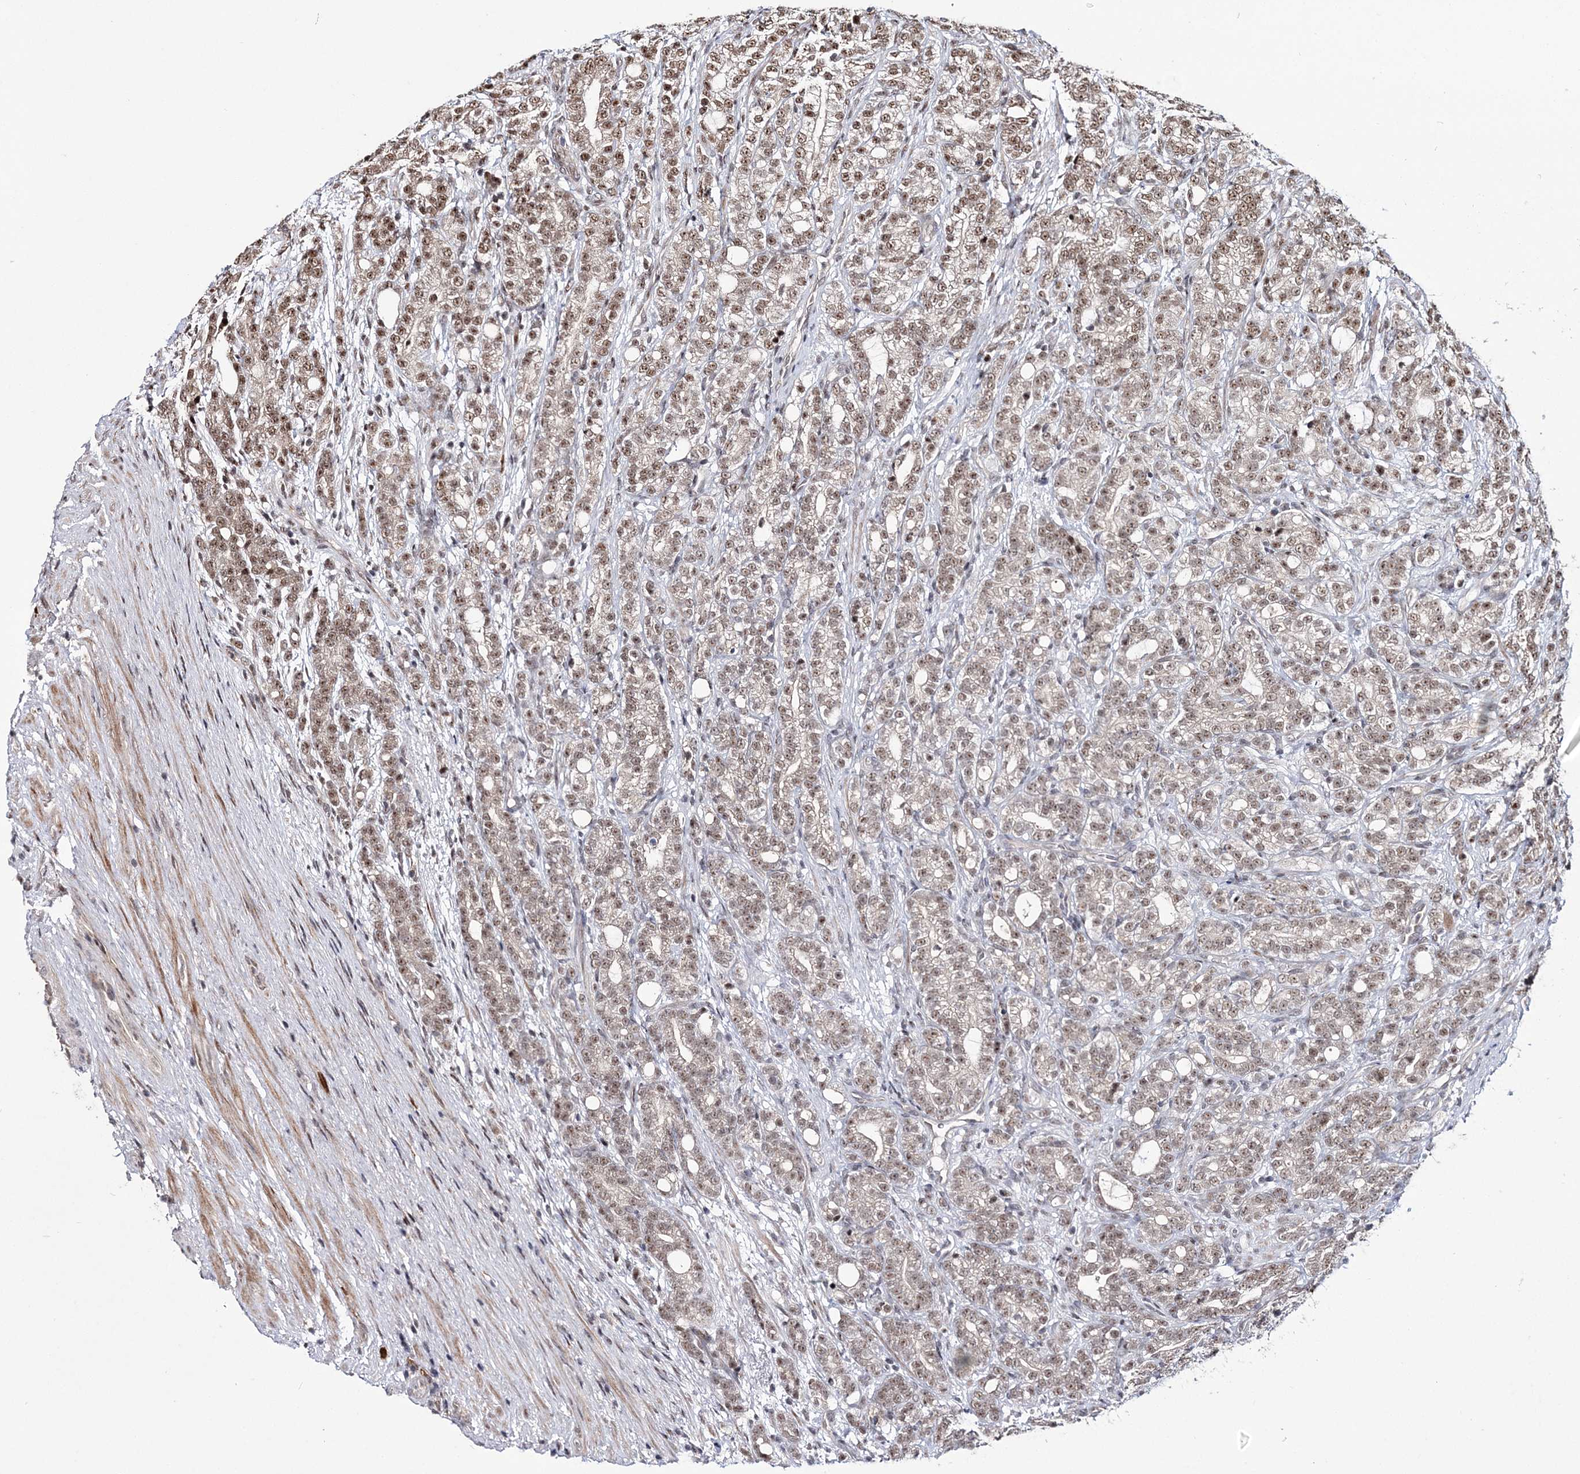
{"staining": {"intensity": "moderate", "quantity": ">75%", "location": "nuclear"}, "tissue": "prostate cancer", "cell_type": "Tumor cells", "image_type": "cancer", "snomed": [{"axis": "morphology", "description": "Adenocarcinoma, High grade"}, {"axis": "topography", "description": "Prostate"}], "caption": "This micrograph exhibits immunohistochemistry staining of human prostate adenocarcinoma (high-grade), with medium moderate nuclear staining in about >75% of tumor cells.", "gene": "TATDN2", "patient": {"sex": "male", "age": 57}}